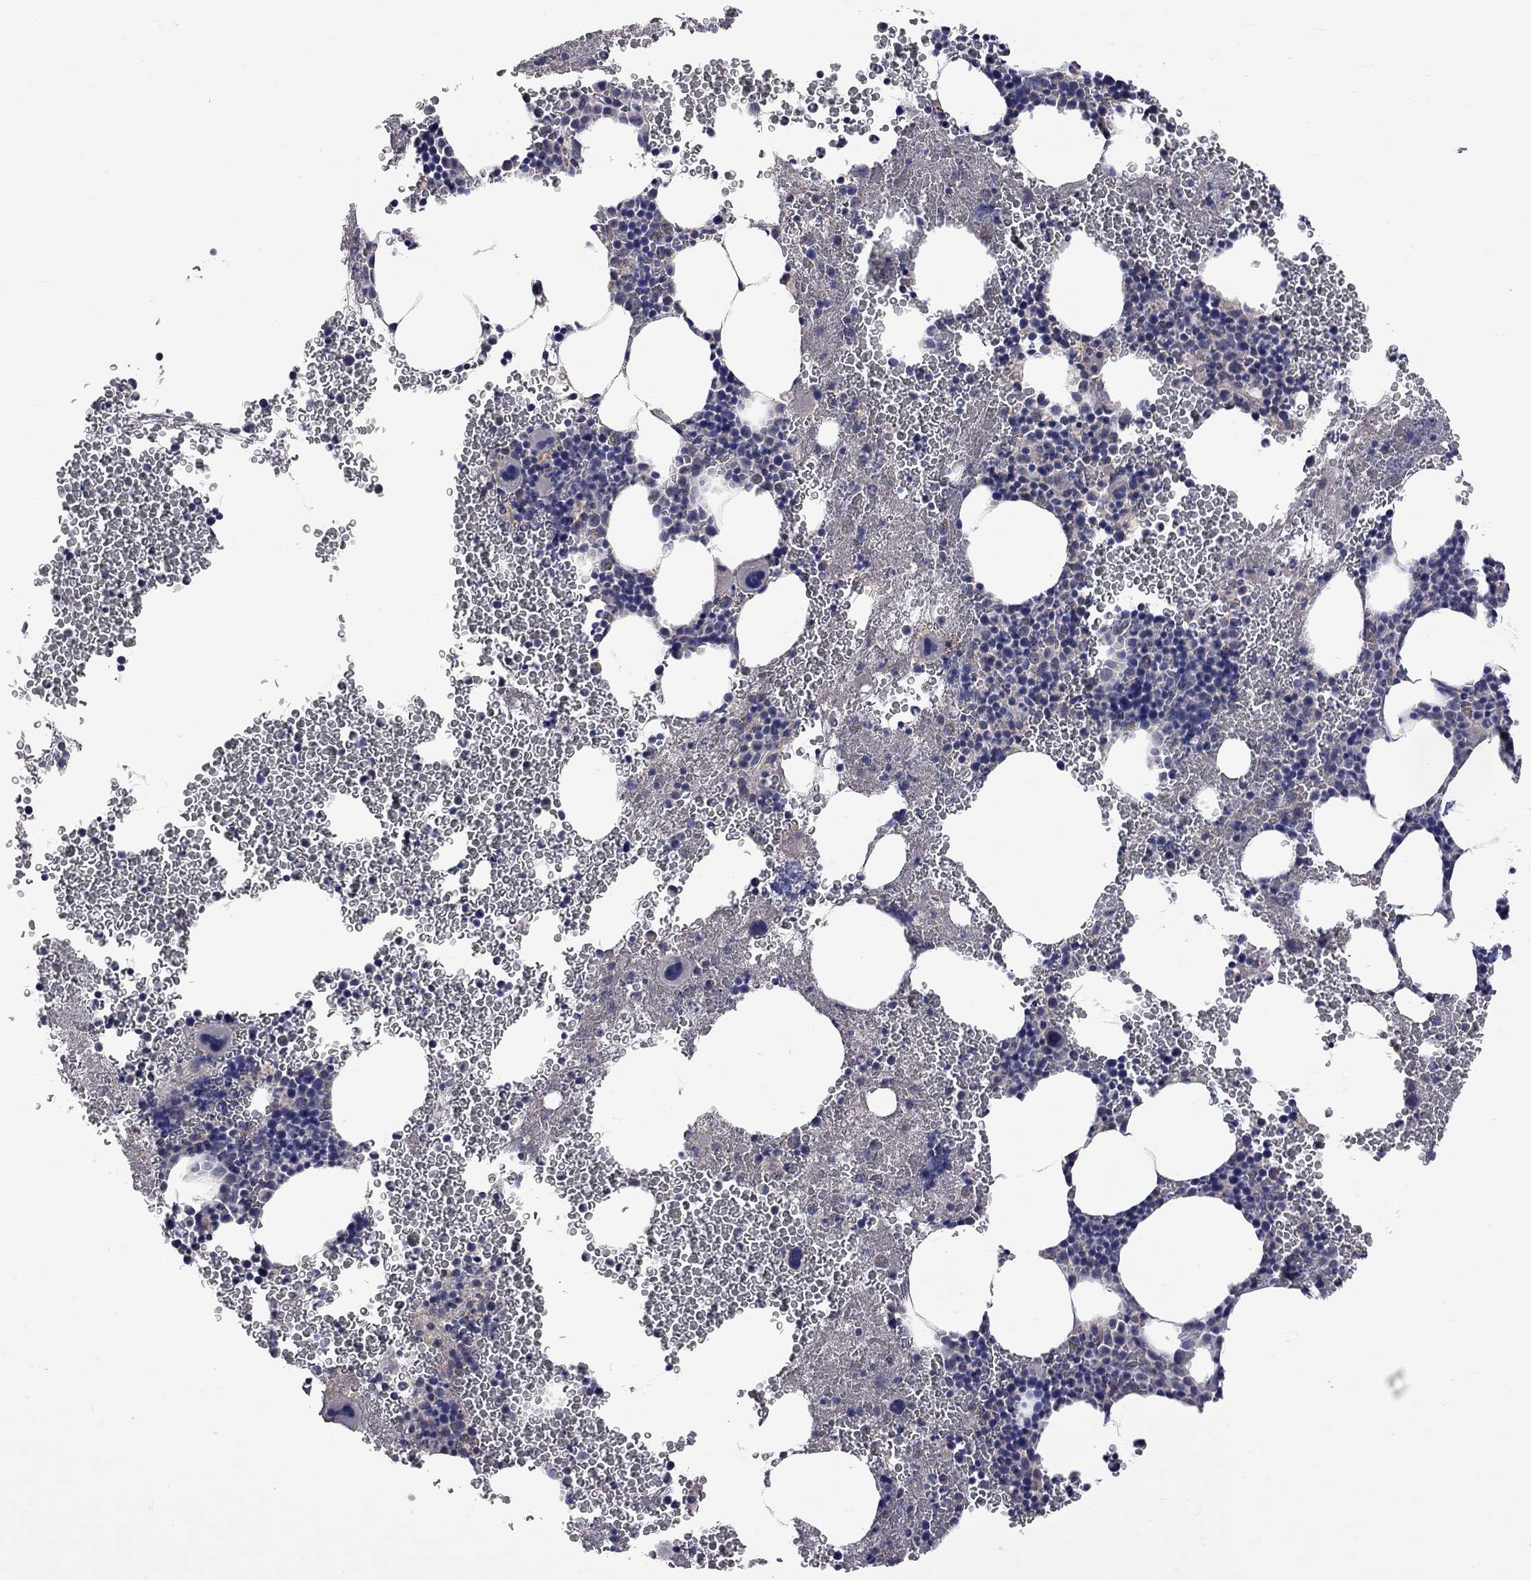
{"staining": {"intensity": "negative", "quantity": "none", "location": "none"}, "tissue": "bone marrow", "cell_type": "Hematopoietic cells", "image_type": "normal", "snomed": [{"axis": "morphology", "description": "Normal tissue, NOS"}, {"axis": "topography", "description": "Bone marrow"}], "caption": "Immunohistochemistry micrograph of unremarkable bone marrow: bone marrow stained with DAB shows no significant protein staining in hematopoietic cells.", "gene": "HTR6", "patient": {"sex": "male", "age": 50}}